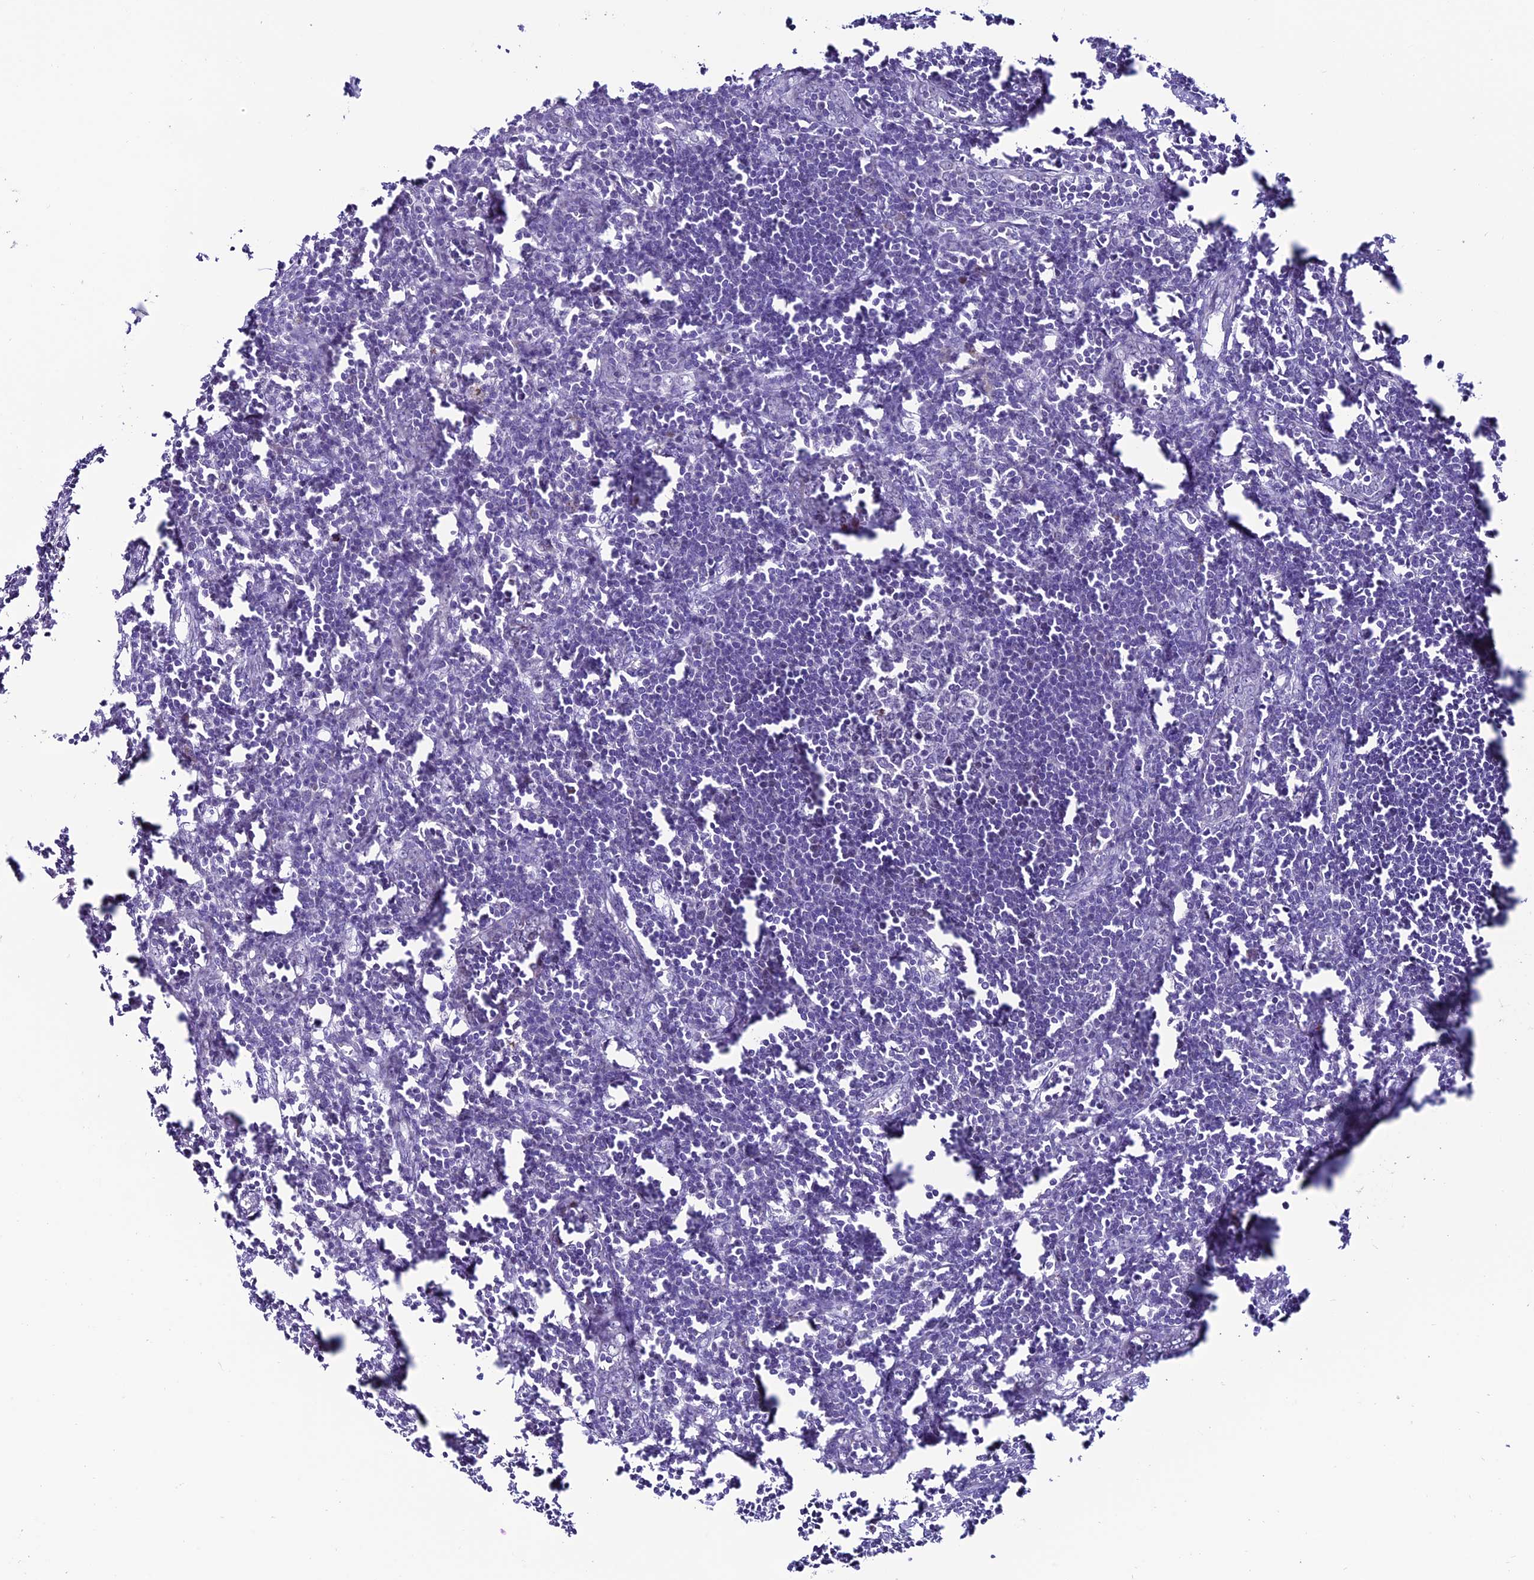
{"staining": {"intensity": "negative", "quantity": "none", "location": "none"}, "tissue": "lymph node", "cell_type": "Germinal center cells", "image_type": "normal", "snomed": [{"axis": "morphology", "description": "Normal tissue, NOS"}, {"axis": "morphology", "description": "Malignant melanoma, Metastatic site"}, {"axis": "topography", "description": "Lymph node"}], "caption": "Germinal center cells are negative for protein expression in benign human lymph node. (DAB (3,3'-diaminobenzidine) immunohistochemistry visualized using brightfield microscopy, high magnification).", "gene": "SLC10A1", "patient": {"sex": "male", "age": 41}}